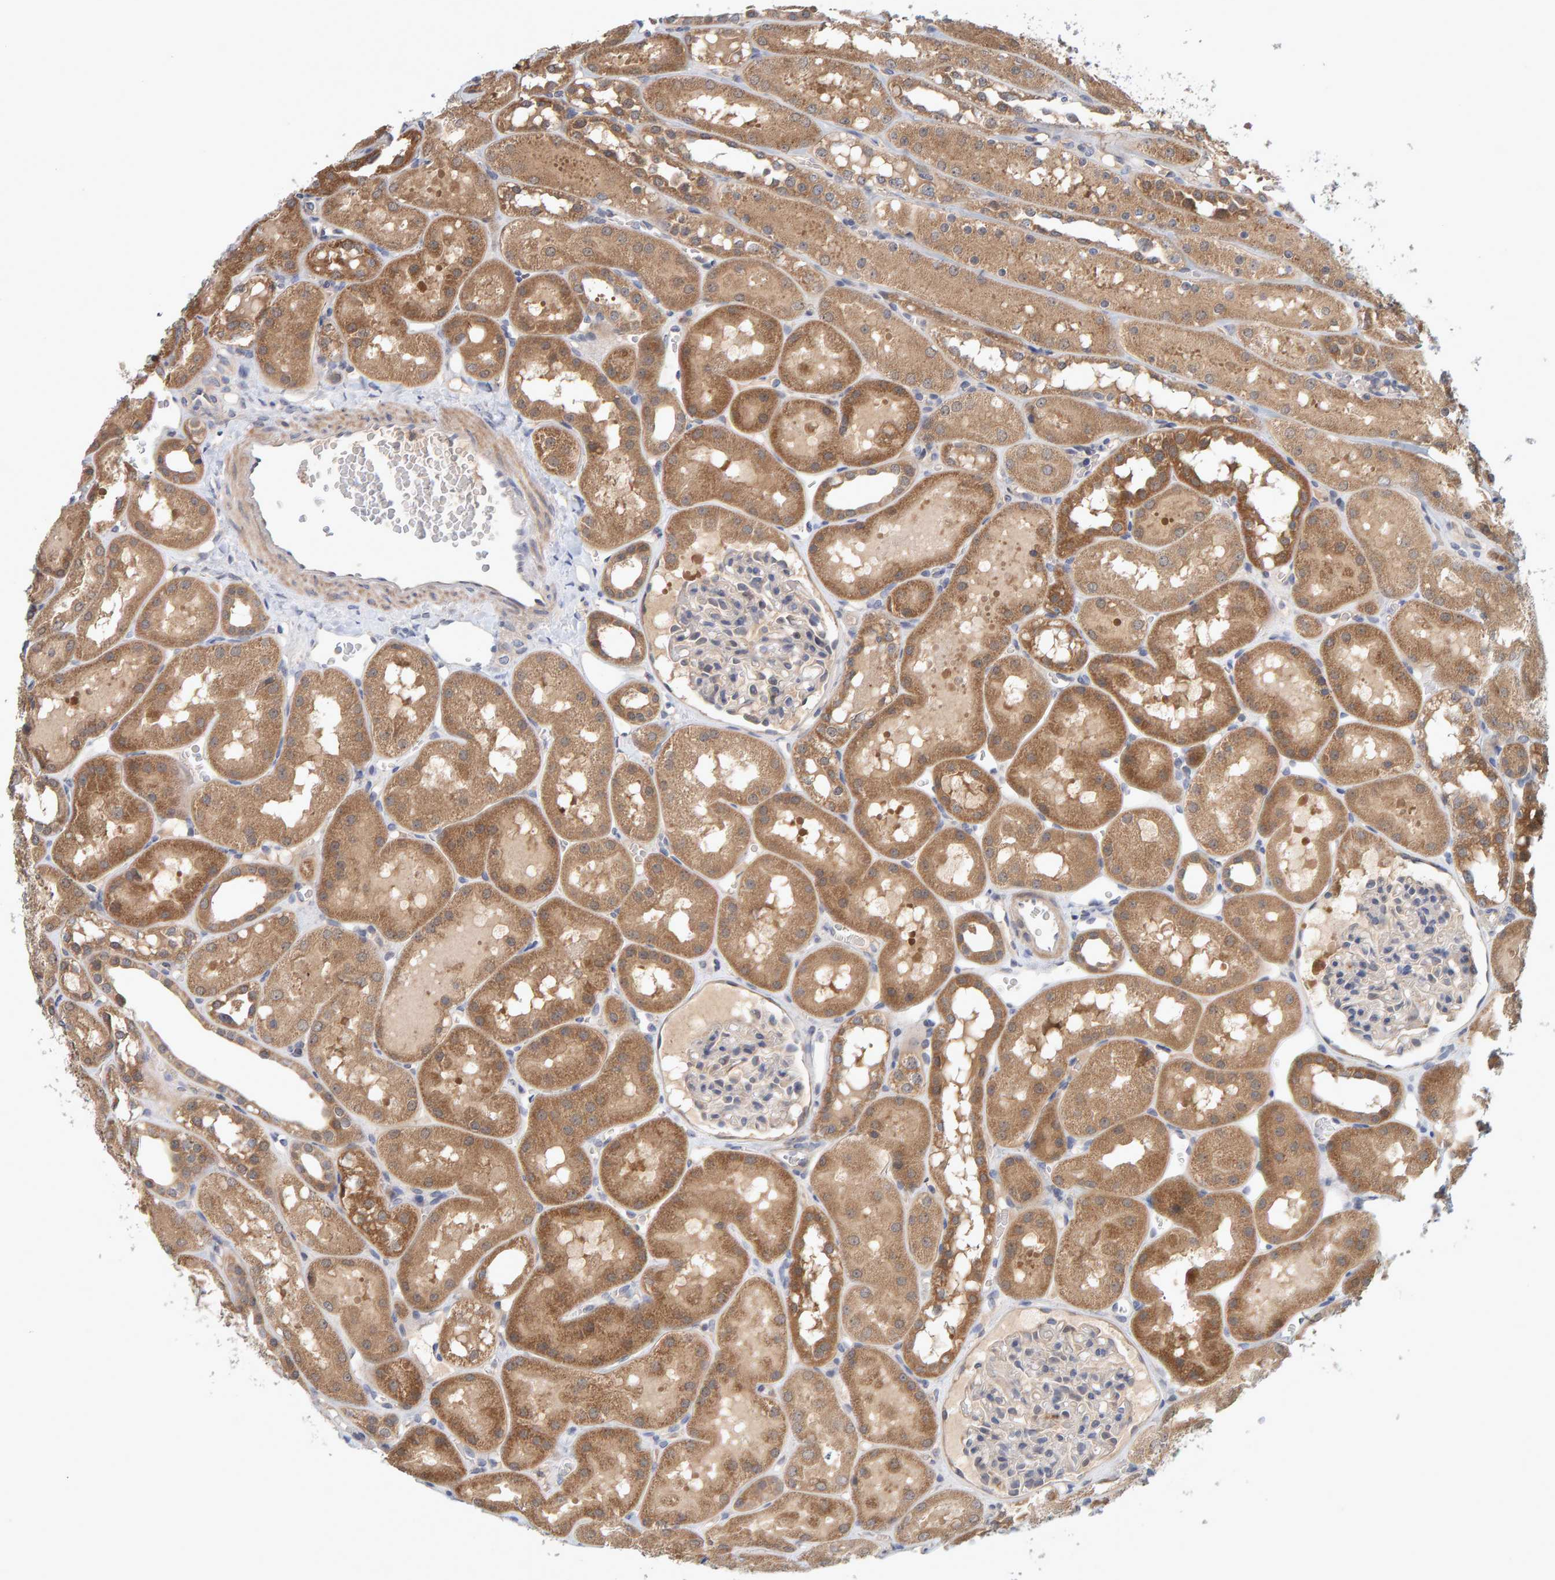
{"staining": {"intensity": "weak", "quantity": "<25%", "location": "cytoplasmic/membranous"}, "tissue": "kidney", "cell_type": "Cells in glomeruli", "image_type": "normal", "snomed": [{"axis": "morphology", "description": "Normal tissue, NOS"}, {"axis": "topography", "description": "Kidney"}, {"axis": "topography", "description": "Urinary bladder"}], "caption": "Histopathology image shows no protein staining in cells in glomeruli of normal kidney. Brightfield microscopy of immunohistochemistry (IHC) stained with DAB (brown) and hematoxylin (blue), captured at high magnification.", "gene": "TATDN1", "patient": {"sex": "male", "age": 16}}